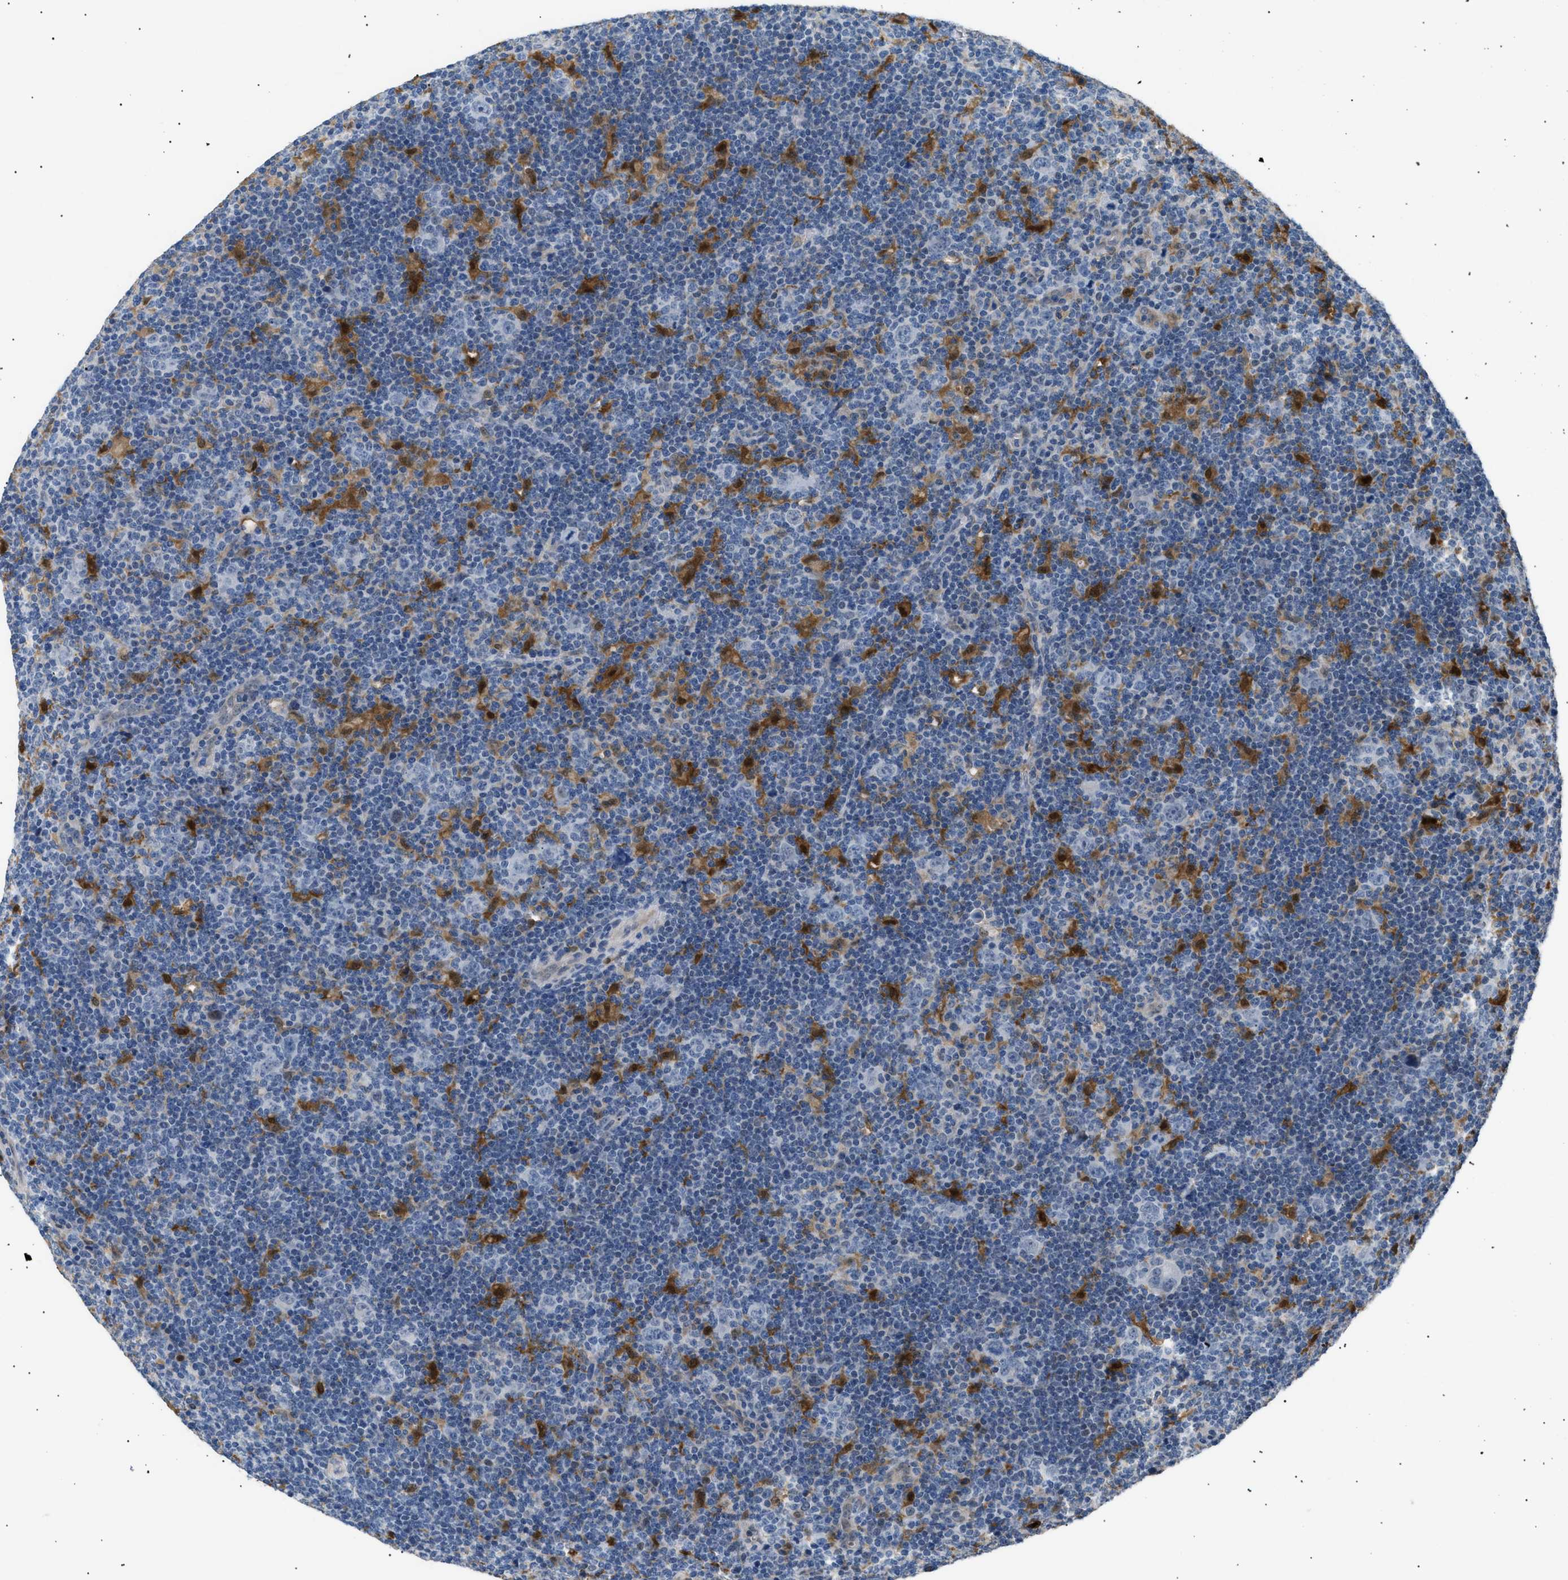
{"staining": {"intensity": "negative", "quantity": "none", "location": "none"}, "tissue": "lymphoma", "cell_type": "Tumor cells", "image_type": "cancer", "snomed": [{"axis": "morphology", "description": "Hodgkin's disease, NOS"}, {"axis": "topography", "description": "Lymph node"}], "caption": "Tumor cells show no significant protein positivity in lymphoma.", "gene": "AKR1A1", "patient": {"sex": "female", "age": 57}}